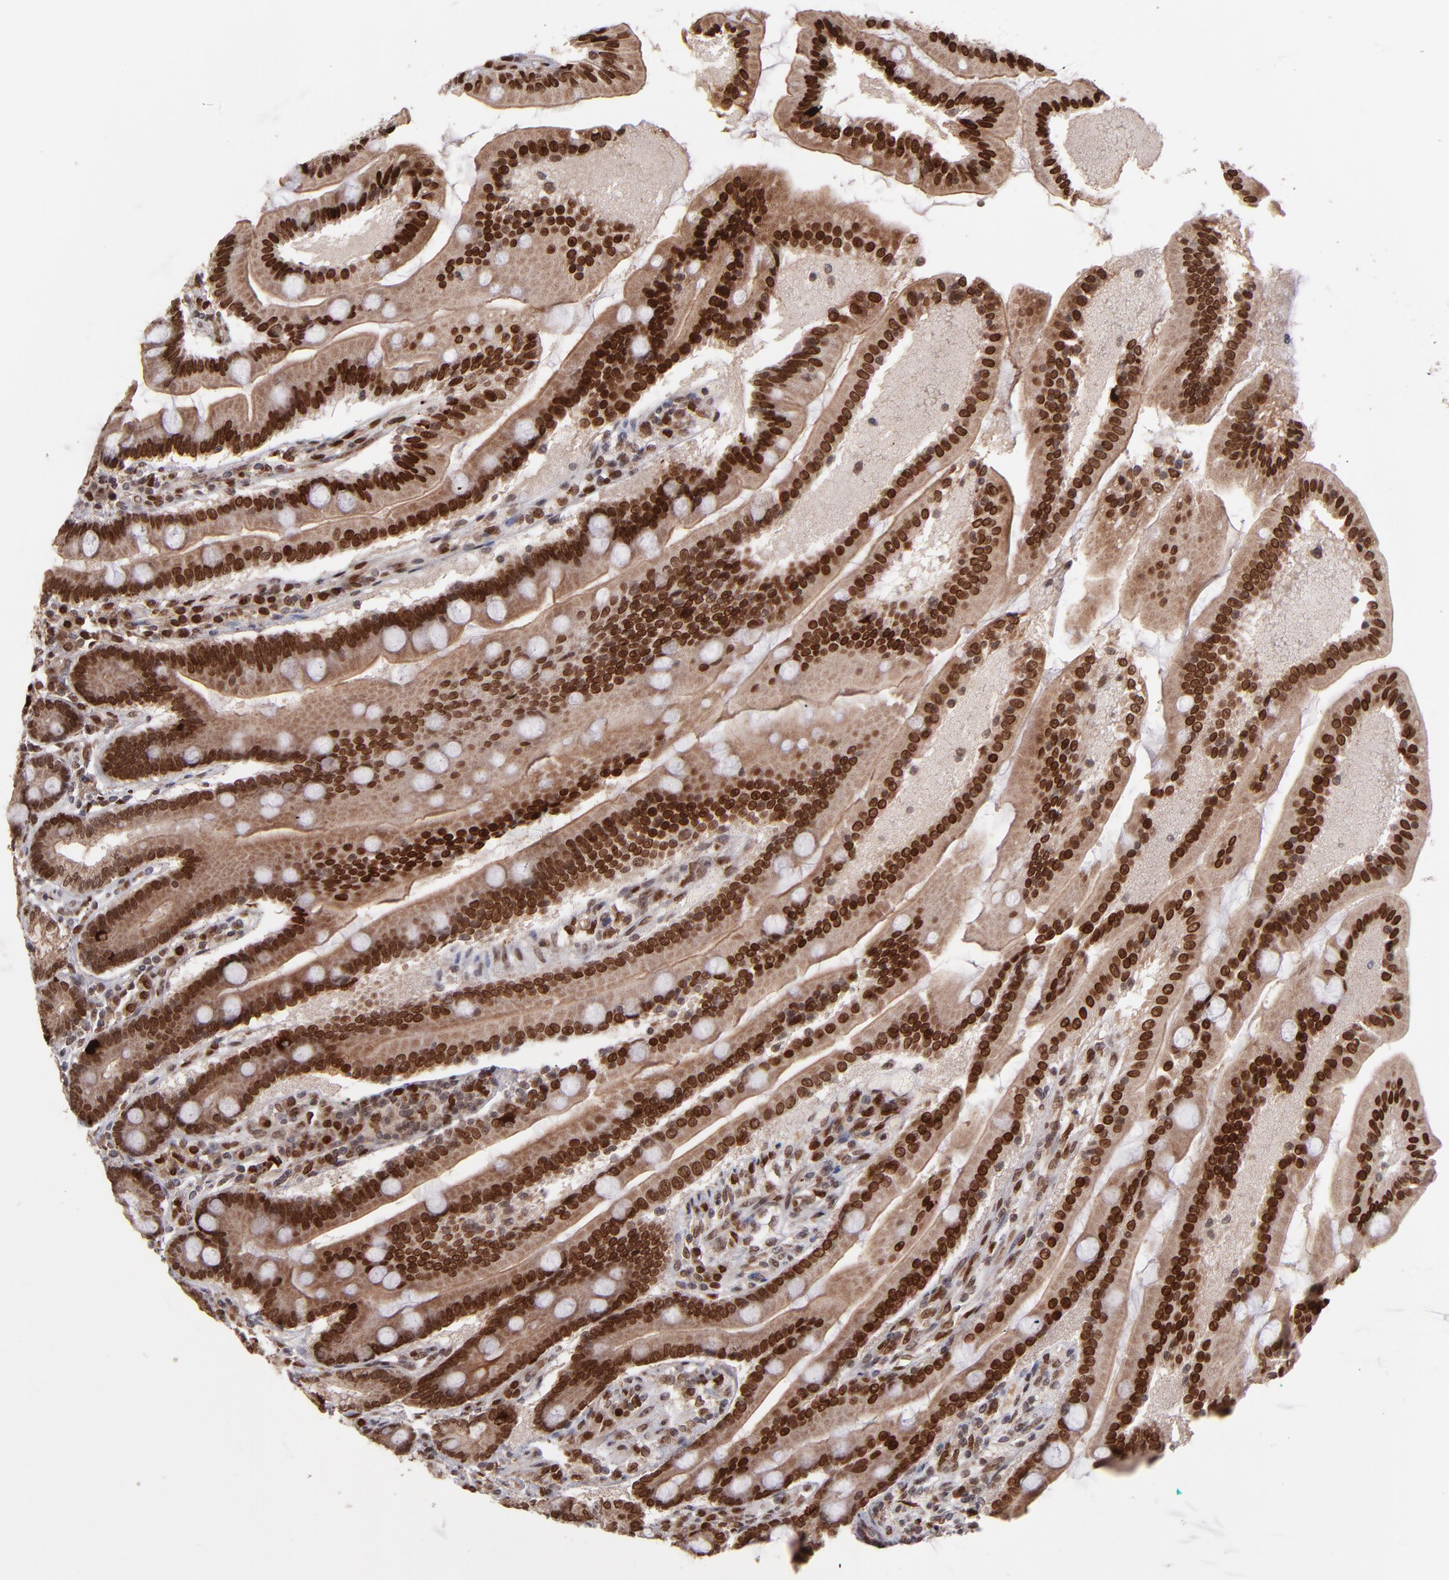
{"staining": {"intensity": "strong", "quantity": ">75%", "location": "cytoplasmic/membranous,nuclear"}, "tissue": "duodenum", "cell_type": "Glandular cells", "image_type": "normal", "snomed": [{"axis": "morphology", "description": "Normal tissue, NOS"}, {"axis": "topography", "description": "Duodenum"}], "caption": "Strong cytoplasmic/membranous,nuclear staining for a protein is identified in about >75% of glandular cells of normal duodenum using immunohistochemistry.", "gene": "TOP1MT", "patient": {"sex": "female", "age": 64}}